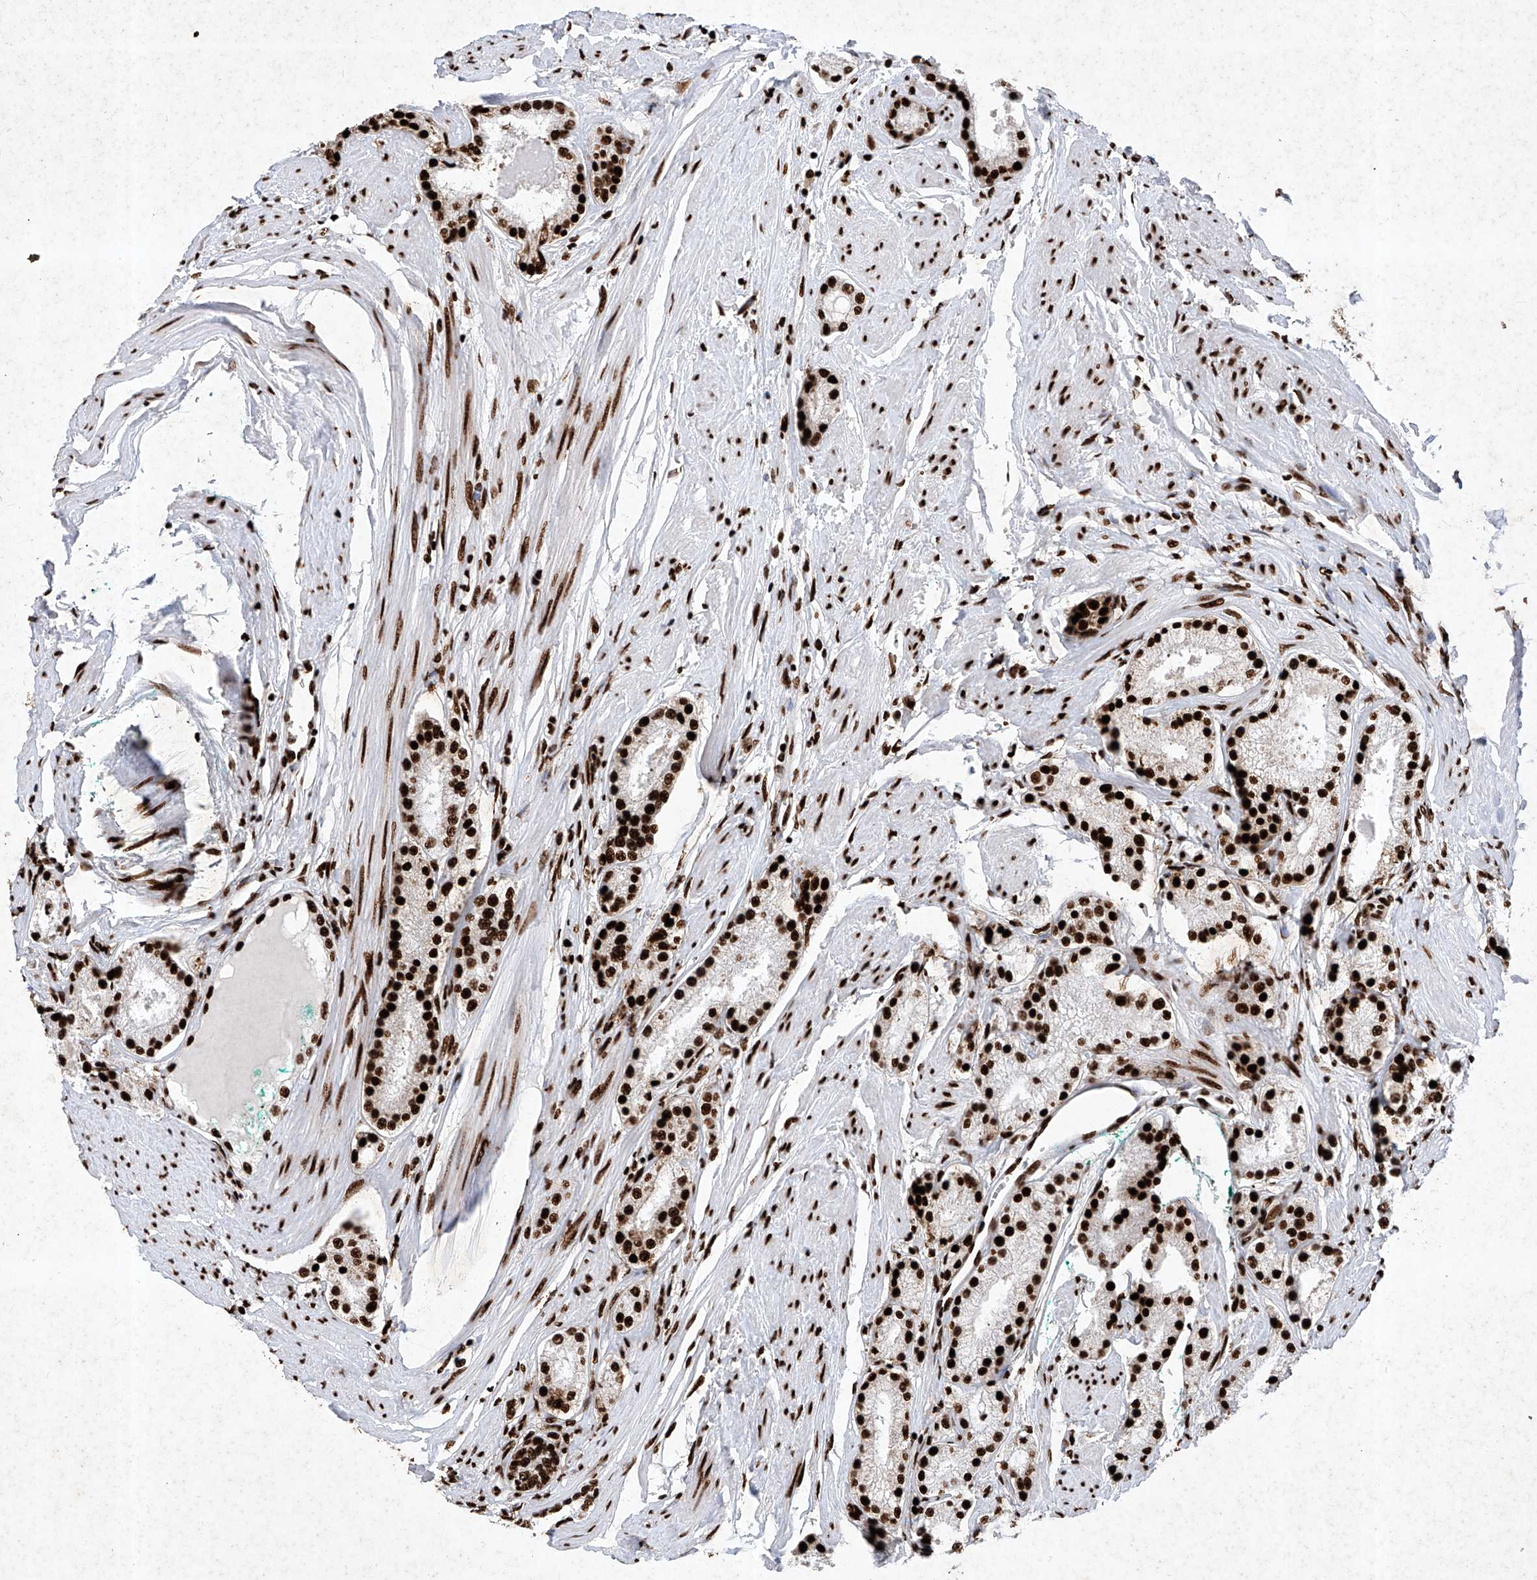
{"staining": {"intensity": "strong", "quantity": ">75%", "location": "nuclear"}, "tissue": "prostate cancer", "cell_type": "Tumor cells", "image_type": "cancer", "snomed": [{"axis": "morphology", "description": "Adenocarcinoma, Low grade"}, {"axis": "topography", "description": "Prostate"}], "caption": "This is a histology image of immunohistochemistry staining of prostate cancer (low-grade adenocarcinoma), which shows strong staining in the nuclear of tumor cells.", "gene": "SRSF6", "patient": {"sex": "male", "age": 63}}